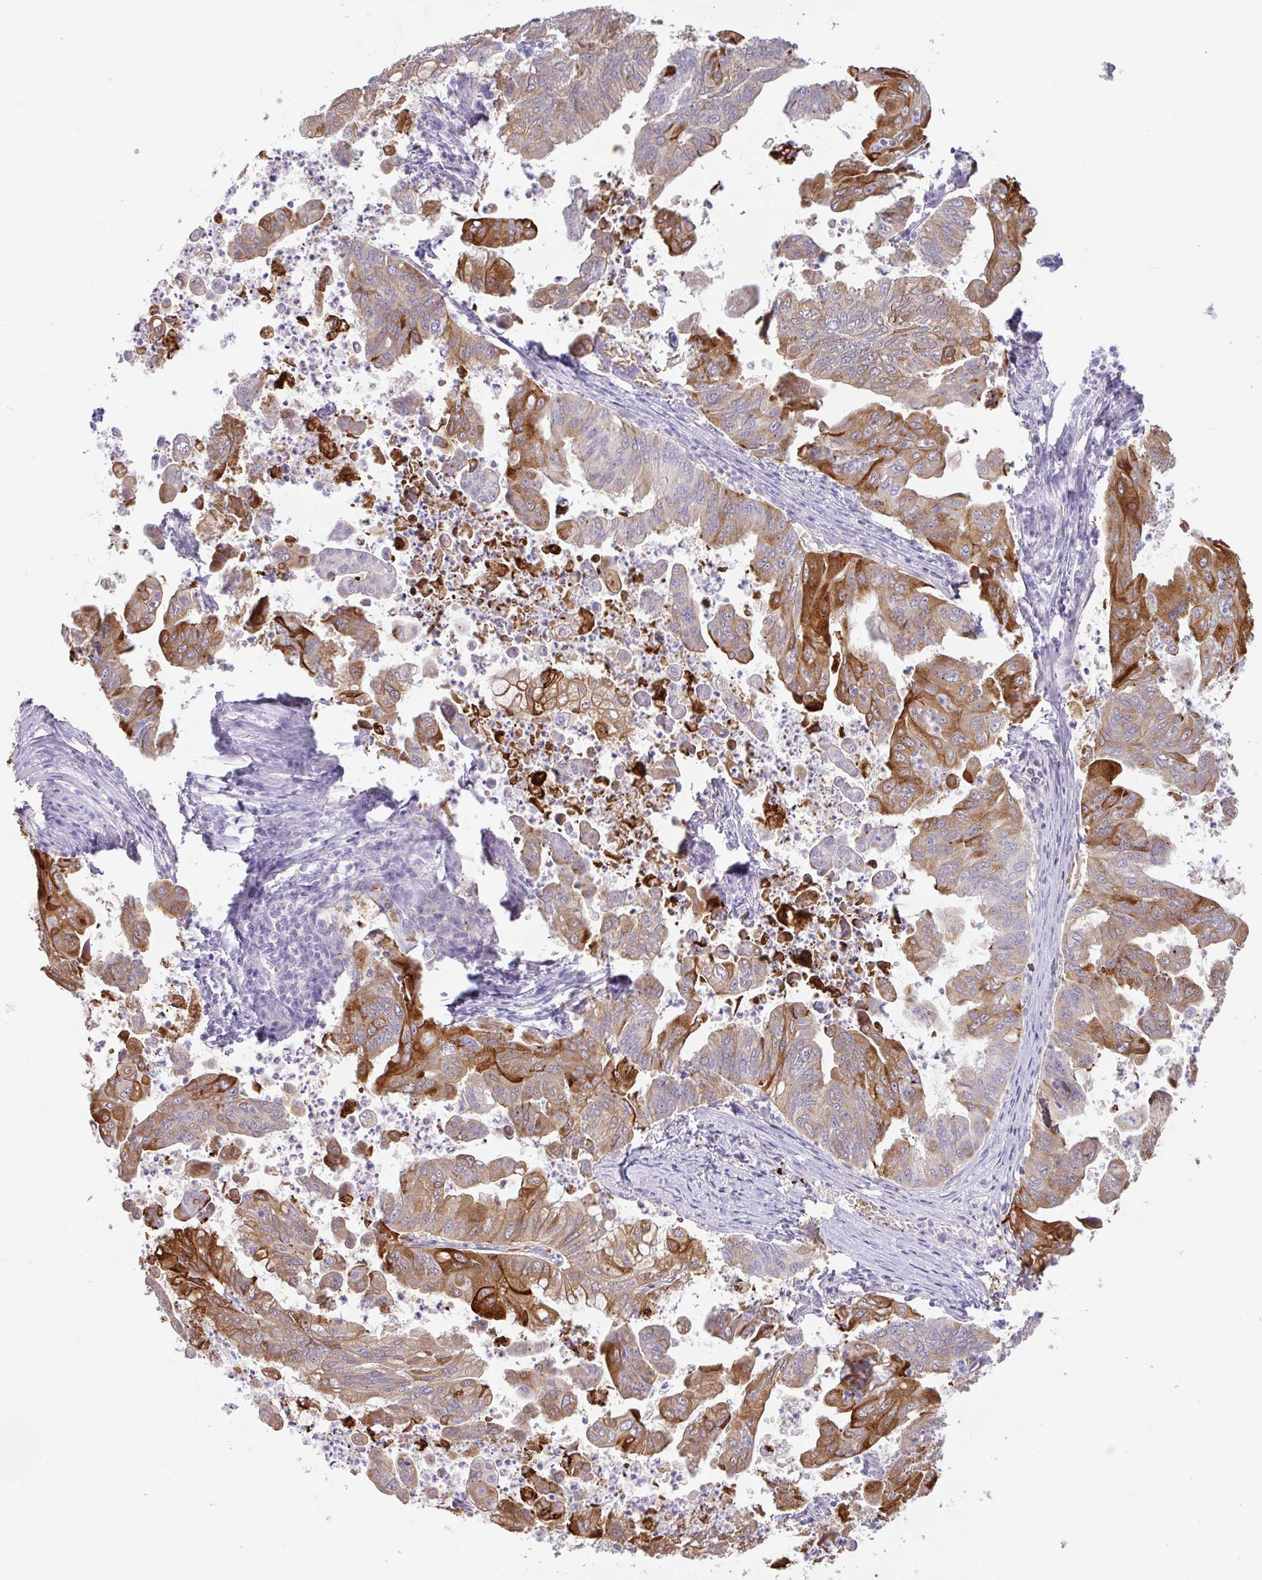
{"staining": {"intensity": "strong", "quantity": "25%-75%", "location": "cytoplasmic/membranous"}, "tissue": "stomach cancer", "cell_type": "Tumor cells", "image_type": "cancer", "snomed": [{"axis": "morphology", "description": "Adenocarcinoma, NOS"}, {"axis": "topography", "description": "Stomach, upper"}], "caption": "Immunohistochemical staining of stomach cancer demonstrates strong cytoplasmic/membranous protein positivity in approximately 25%-75% of tumor cells.", "gene": "CTSE", "patient": {"sex": "male", "age": 80}}